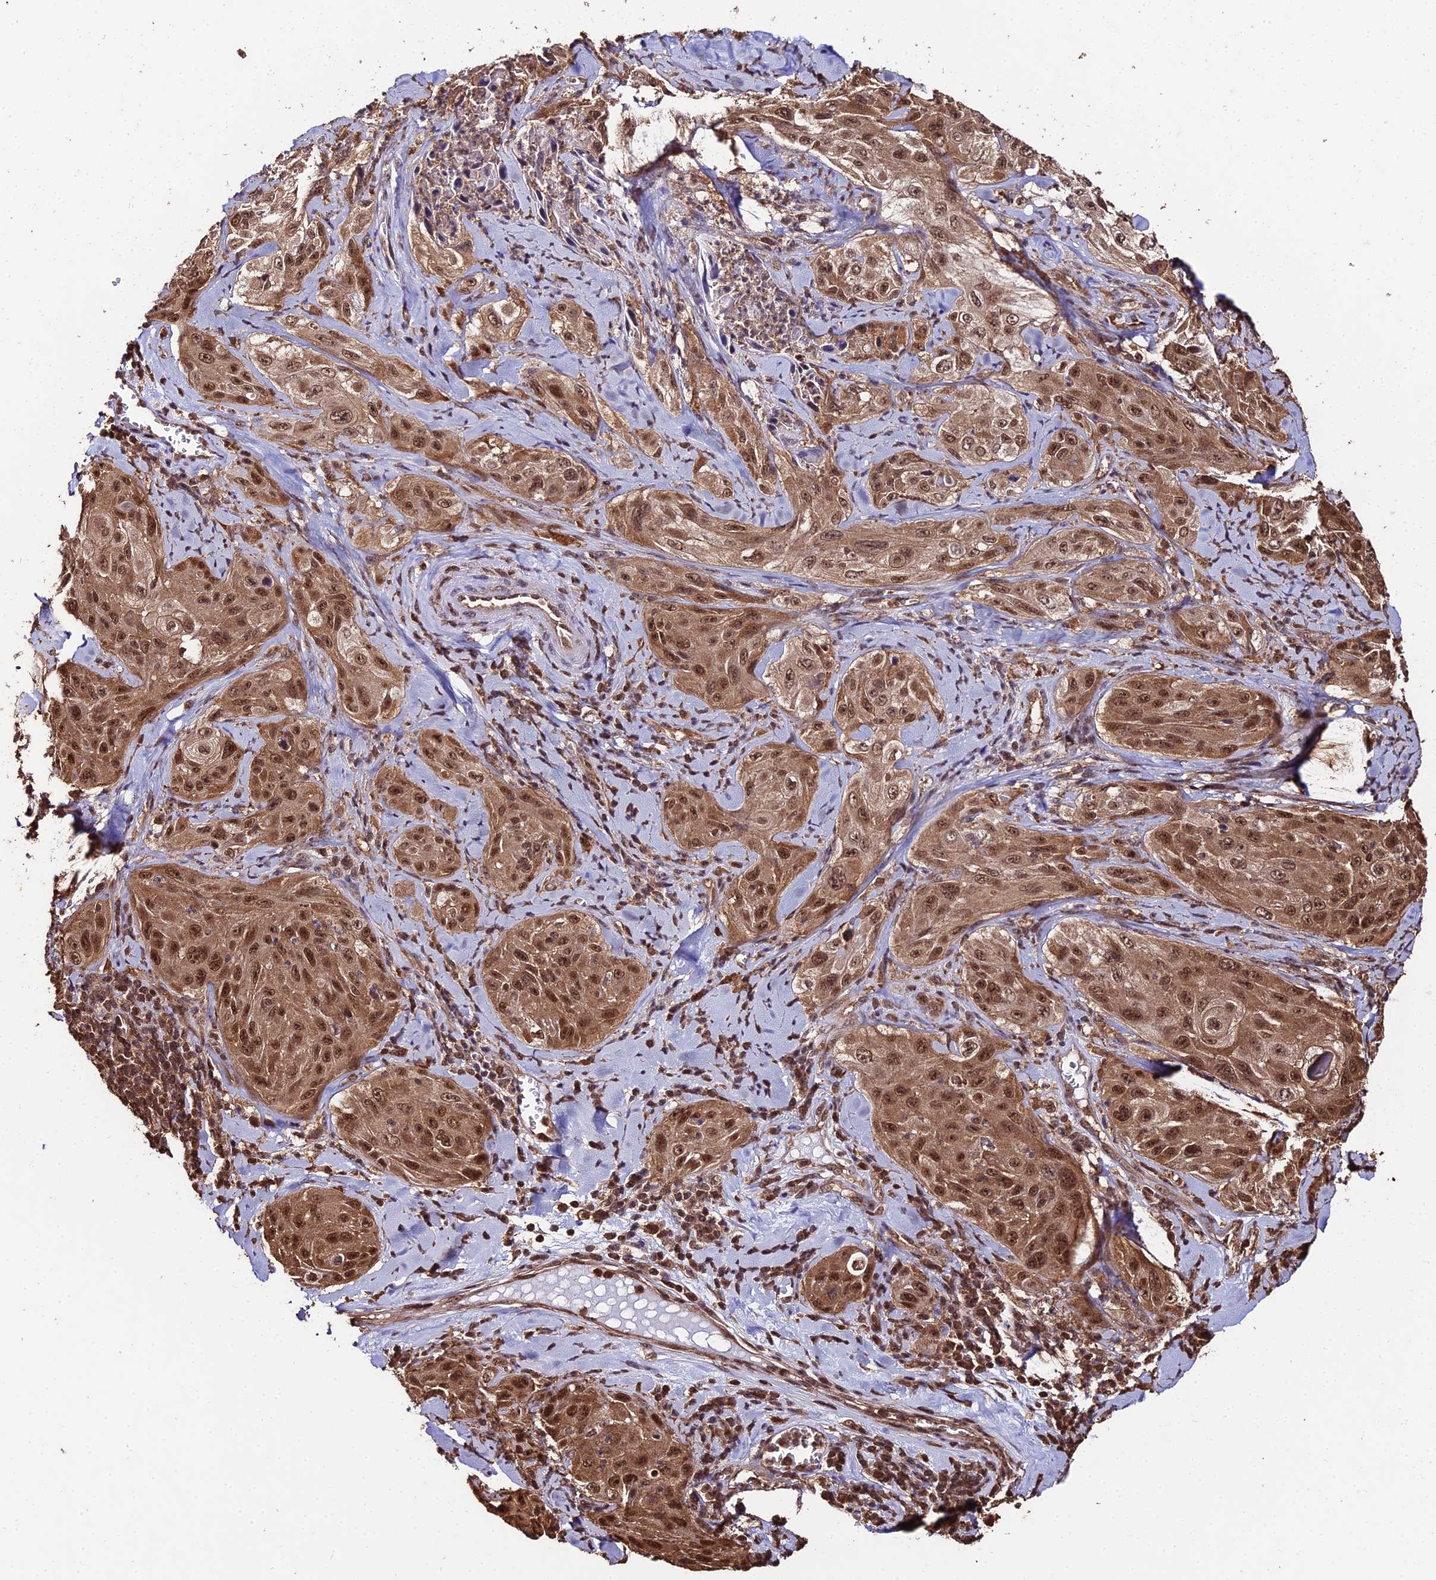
{"staining": {"intensity": "strong", "quantity": ">75%", "location": "cytoplasmic/membranous,nuclear"}, "tissue": "cervical cancer", "cell_type": "Tumor cells", "image_type": "cancer", "snomed": [{"axis": "morphology", "description": "Squamous cell carcinoma, NOS"}, {"axis": "topography", "description": "Cervix"}], "caption": "This is a histology image of IHC staining of squamous cell carcinoma (cervical), which shows strong positivity in the cytoplasmic/membranous and nuclear of tumor cells.", "gene": "PPP4C", "patient": {"sex": "female", "age": 42}}